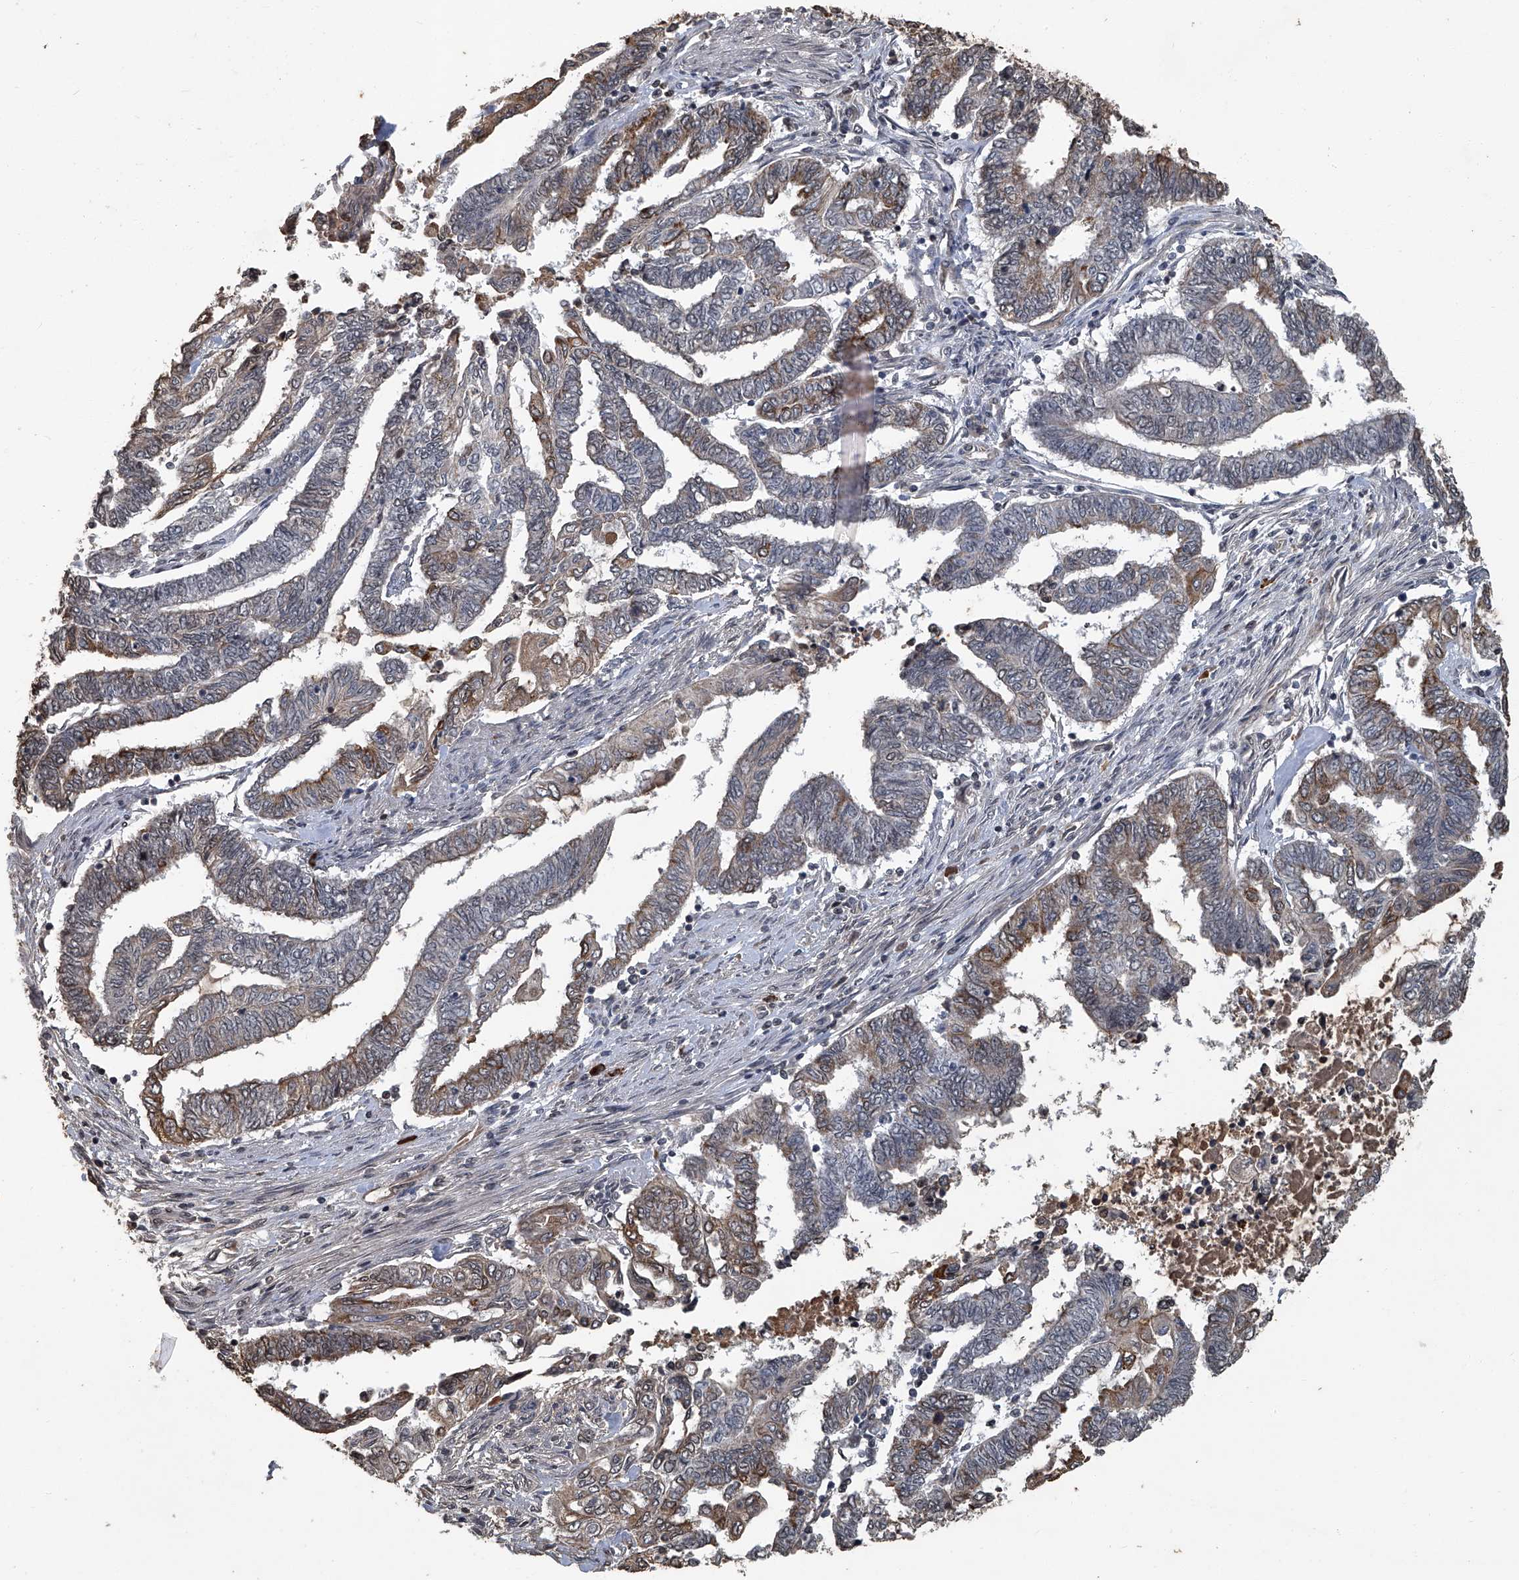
{"staining": {"intensity": "weak", "quantity": "25%-75%", "location": "cytoplasmic/membranous"}, "tissue": "endometrial cancer", "cell_type": "Tumor cells", "image_type": "cancer", "snomed": [{"axis": "morphology", "description": "Adenocarcinoma, NOS"}, {"axis": "topography", "description": "Uterus"}, {"axis": "topography", "description": "Endometrium"}], "caption": "A brown stain labels weak cytoplasmic/membranous expression of a protein in endometrial adenocarcinoma tumor cells.", "gene": "GPR132", "patient": {"sex": "female", "age": 70}}